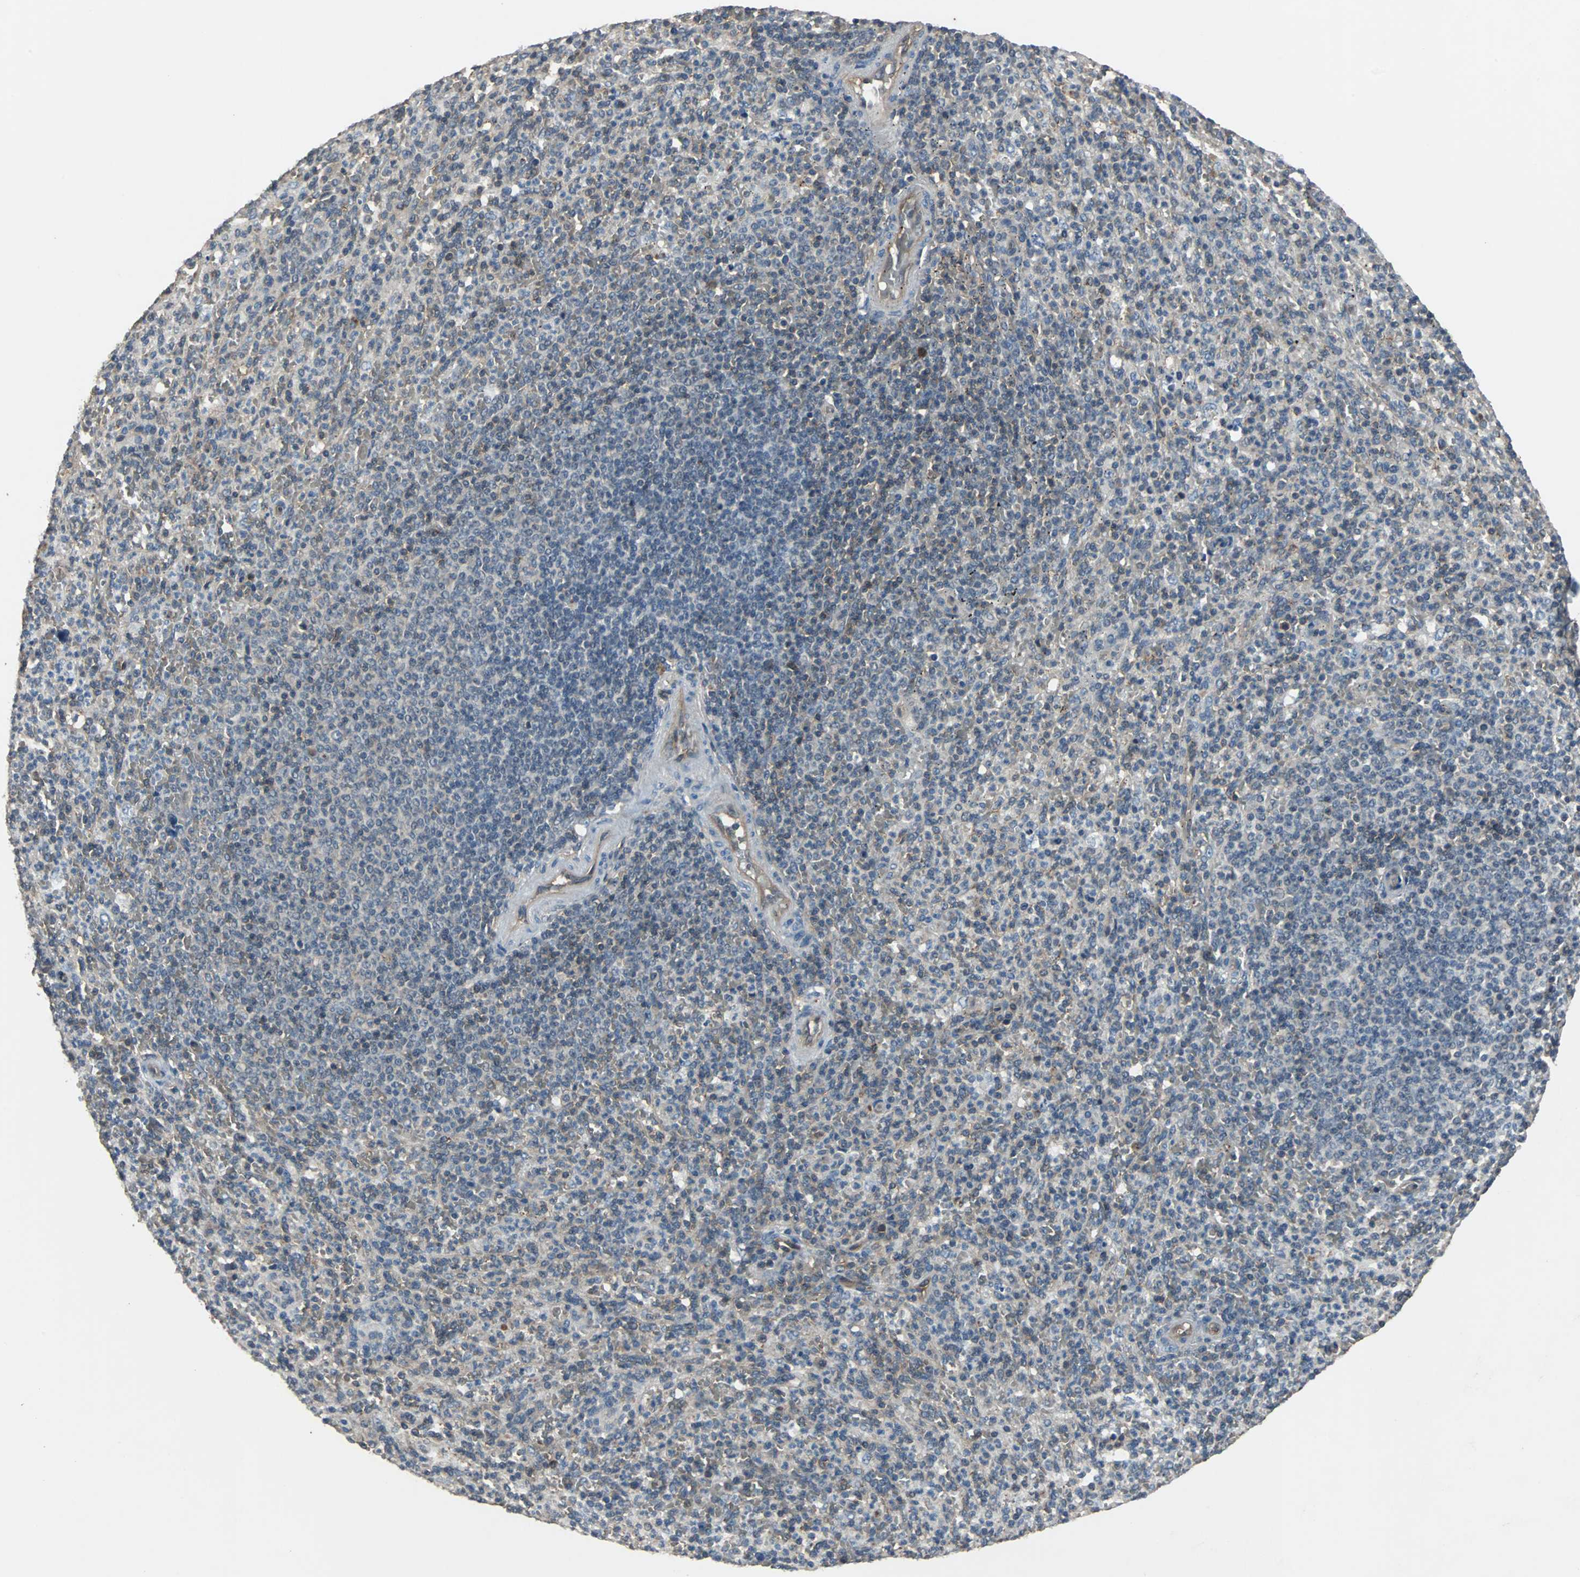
{"staining": {"intensity": "weak", "quantity": "25%-75%", "location": "cytoplasmic/membranous"}, "tissue": "spleen", "cell_type": "Cells in red pulp", "image_type": "normal", "snomed": [{"axis": "morphology", "description": "Normal tissue, NOS"}, {"axis": "topography", "description": "Spleen"}], "caption": "A low amount of weak cytoplasmic/membranous staining is seen in about 25%-75% of cells in red pulp in normal spleen. (brown staining indicates protein expression, while blue staining denotes nuclei).", "gene": "NDRG1", "patient": {"sex": "male", "age": 36}}